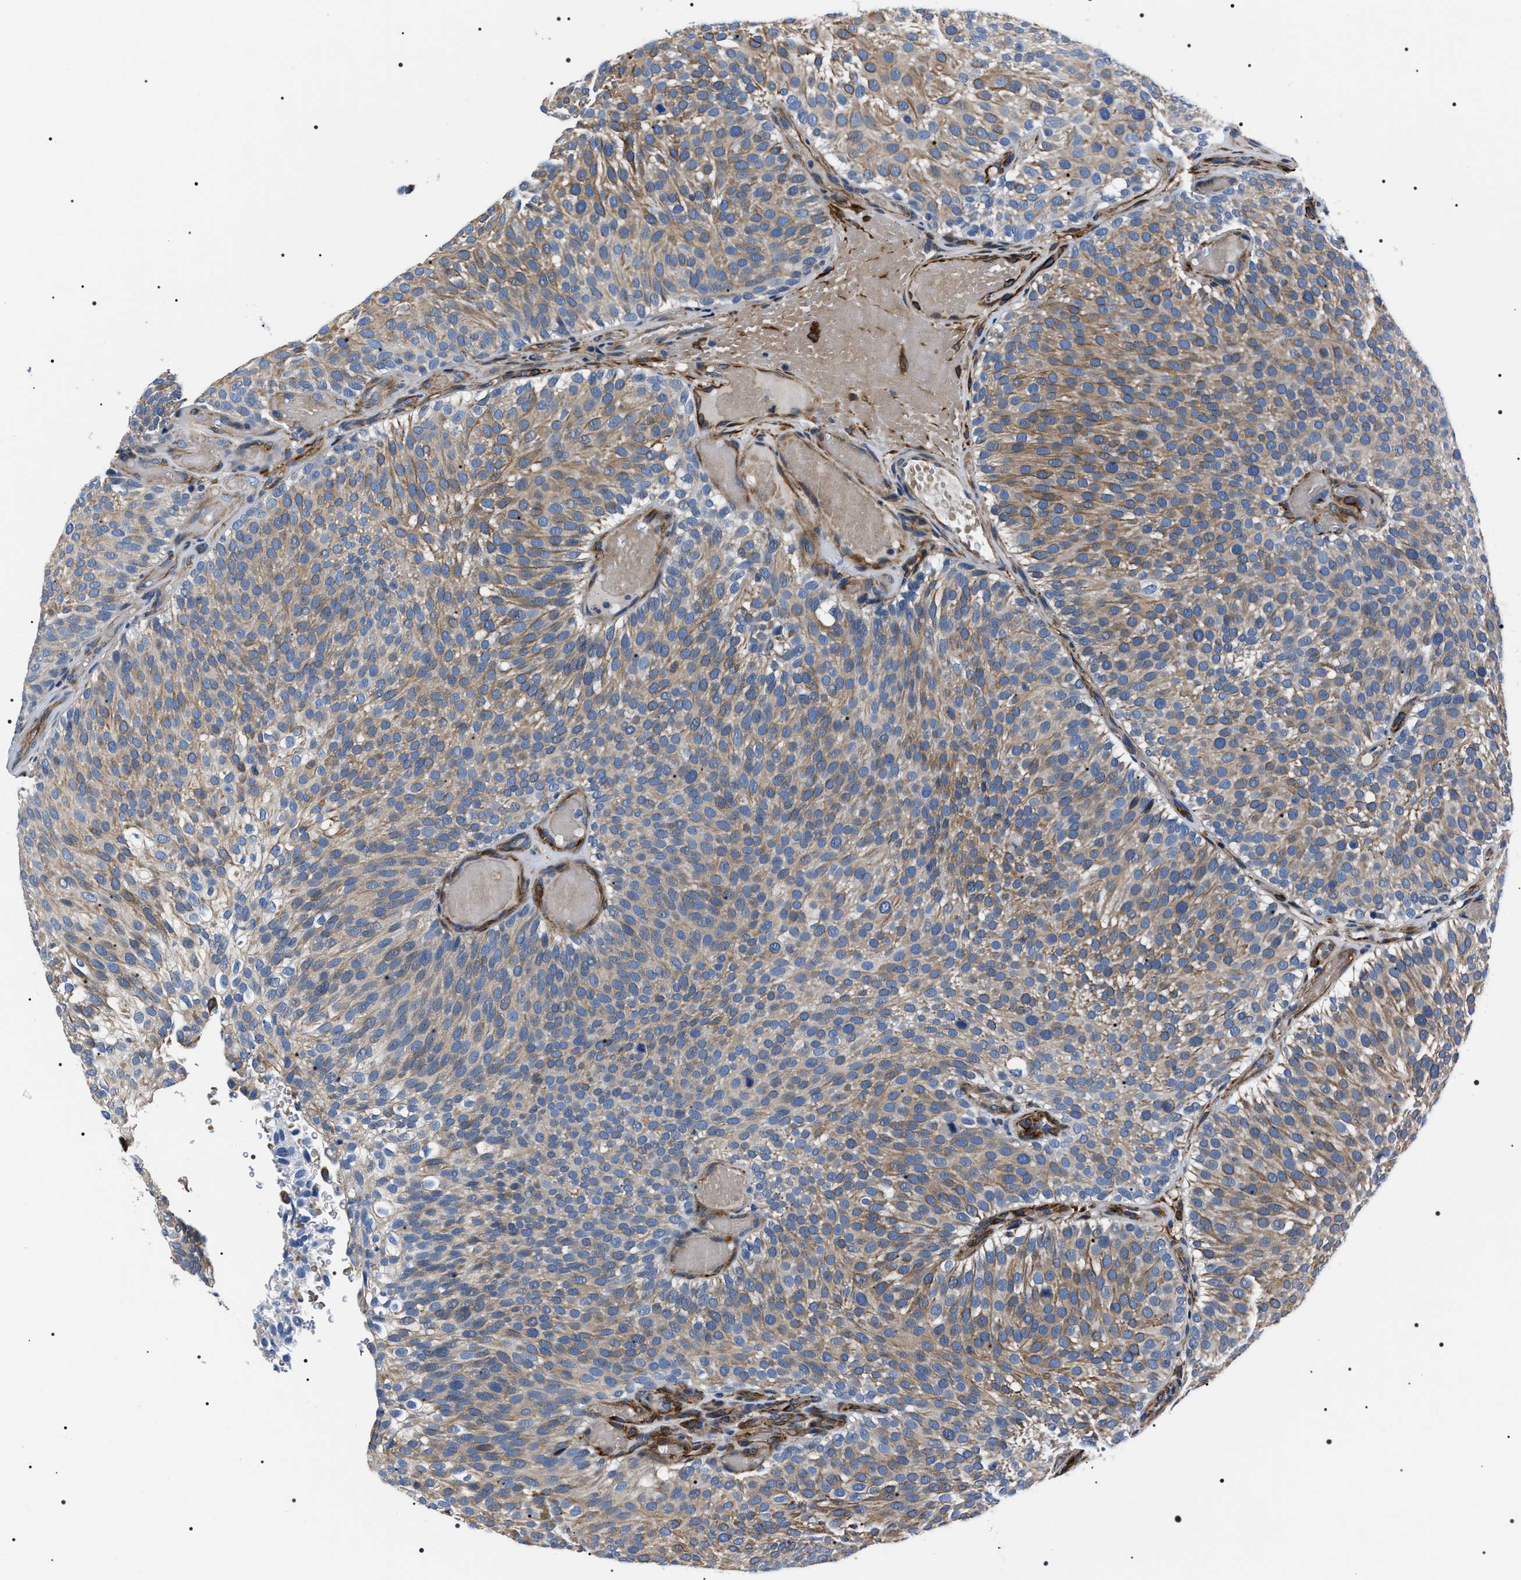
{"staining": {"intensity": "moderate", "quantity": "25%-75%", "location": "cytoplasmic/membranous"}, "tissue": "urothelial cancer", "cell_type": "Tumor cells", "image_type": "cancer", "snomed": [{"axis": "morphology", "description": "Urothelial carcinoma, Low grade"}, {"axis": "topography", "description": "Urinary bladder"}], "caption": "The photomicrograph reveals immunohistochemical staining of urothelial carcinoma (low-grade). There is moderate cytoplasmic/membranous staining is seen in about 25%-75% of tumor cells.", "gene": "BAG2", "patient": {"sex": "male", "age": 78}}